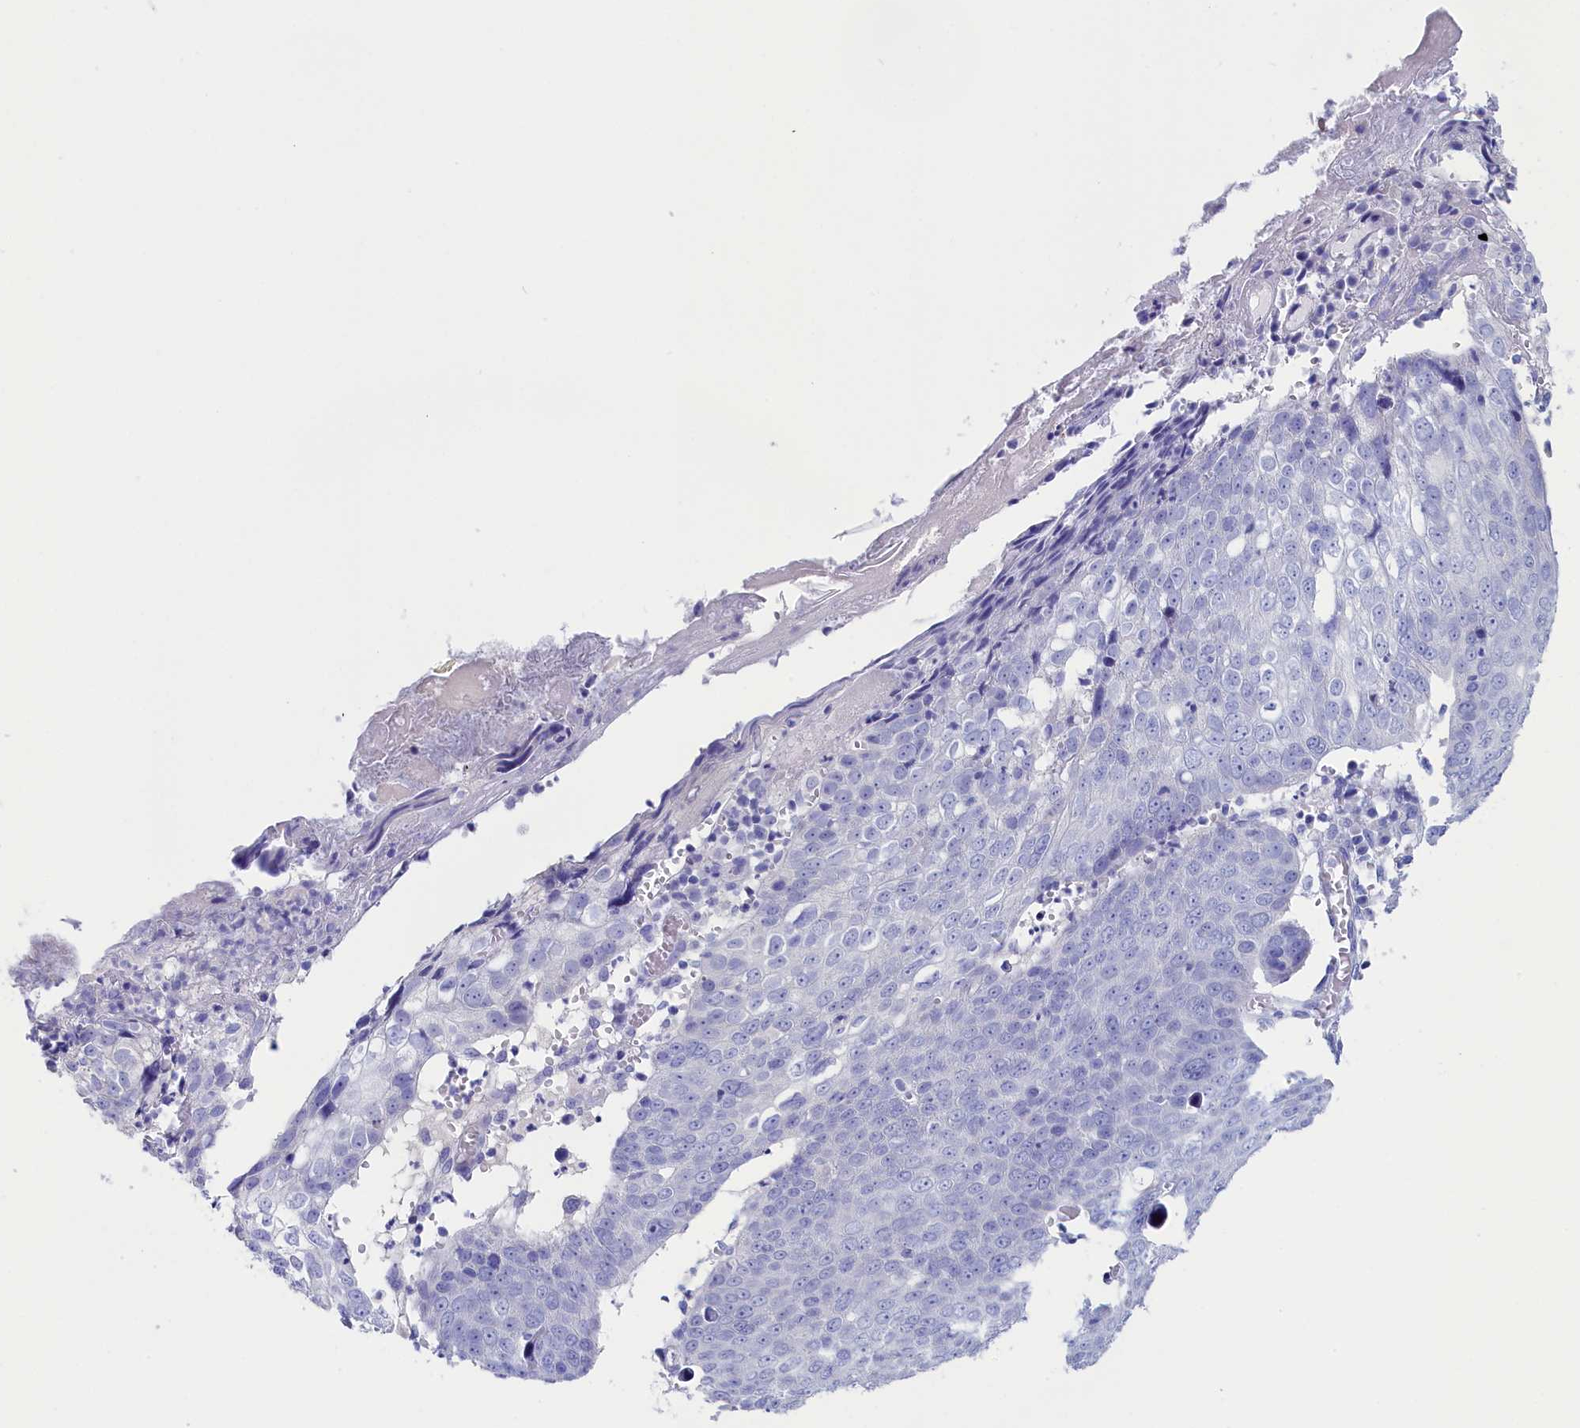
{"staining": {"intensity": "negative", "quantity": "none", "location": "none"}, "tissue": "skin cancer", "cell_type": "Tumor cells", "image_type": "cancer", "snomed": [{"axis": "morphology", "description": "Squamous cell carcinoma, NOS"}, {"axis": "topography", "description": "Skin"}], "caption": "Skin cancer (squamous cell carcinoma) was stained to show a protein in brown. There is no significant positivity in tumor cells.", "gene": "ANKRD2", "patient": {"sex": "male", "age": 71}}